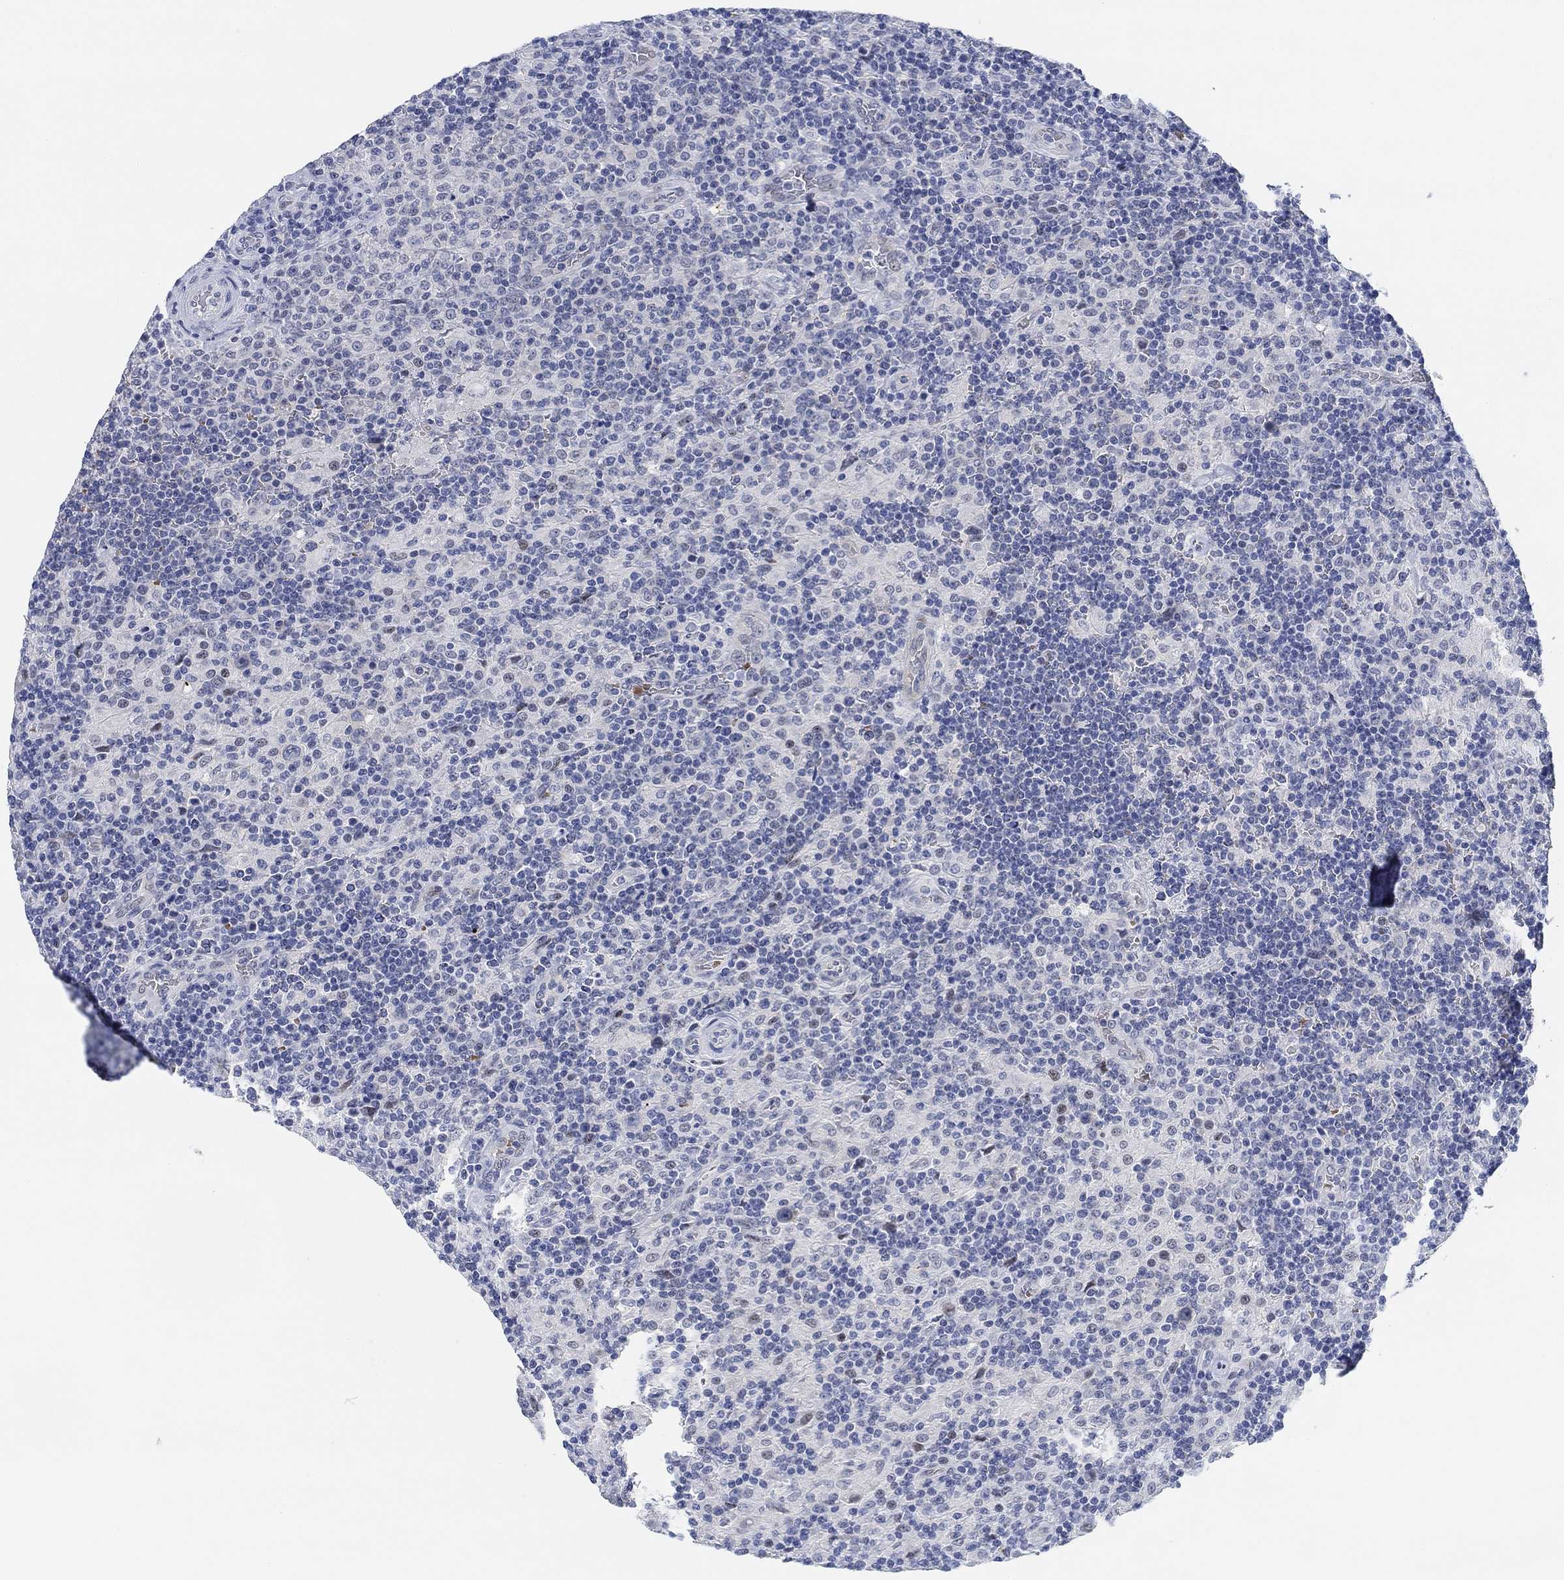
{"staining": {"intensity": "negative", "quantity": "none", "location": "none"}, "tissue": "lymphoma", "cell_type": "Tumor cells", "image_type": "cancer", "snomed": [{"axis": "morphology", "description": "Hodgkin's disease, NOS"}, {"axis": "topography", "description": "Lymph node"}], "caption": "The image reveals no staining of tumor cells in Hodgkin's disease.", "gene": "PAX6", "patient": {"sex": "male", "age": 70}}